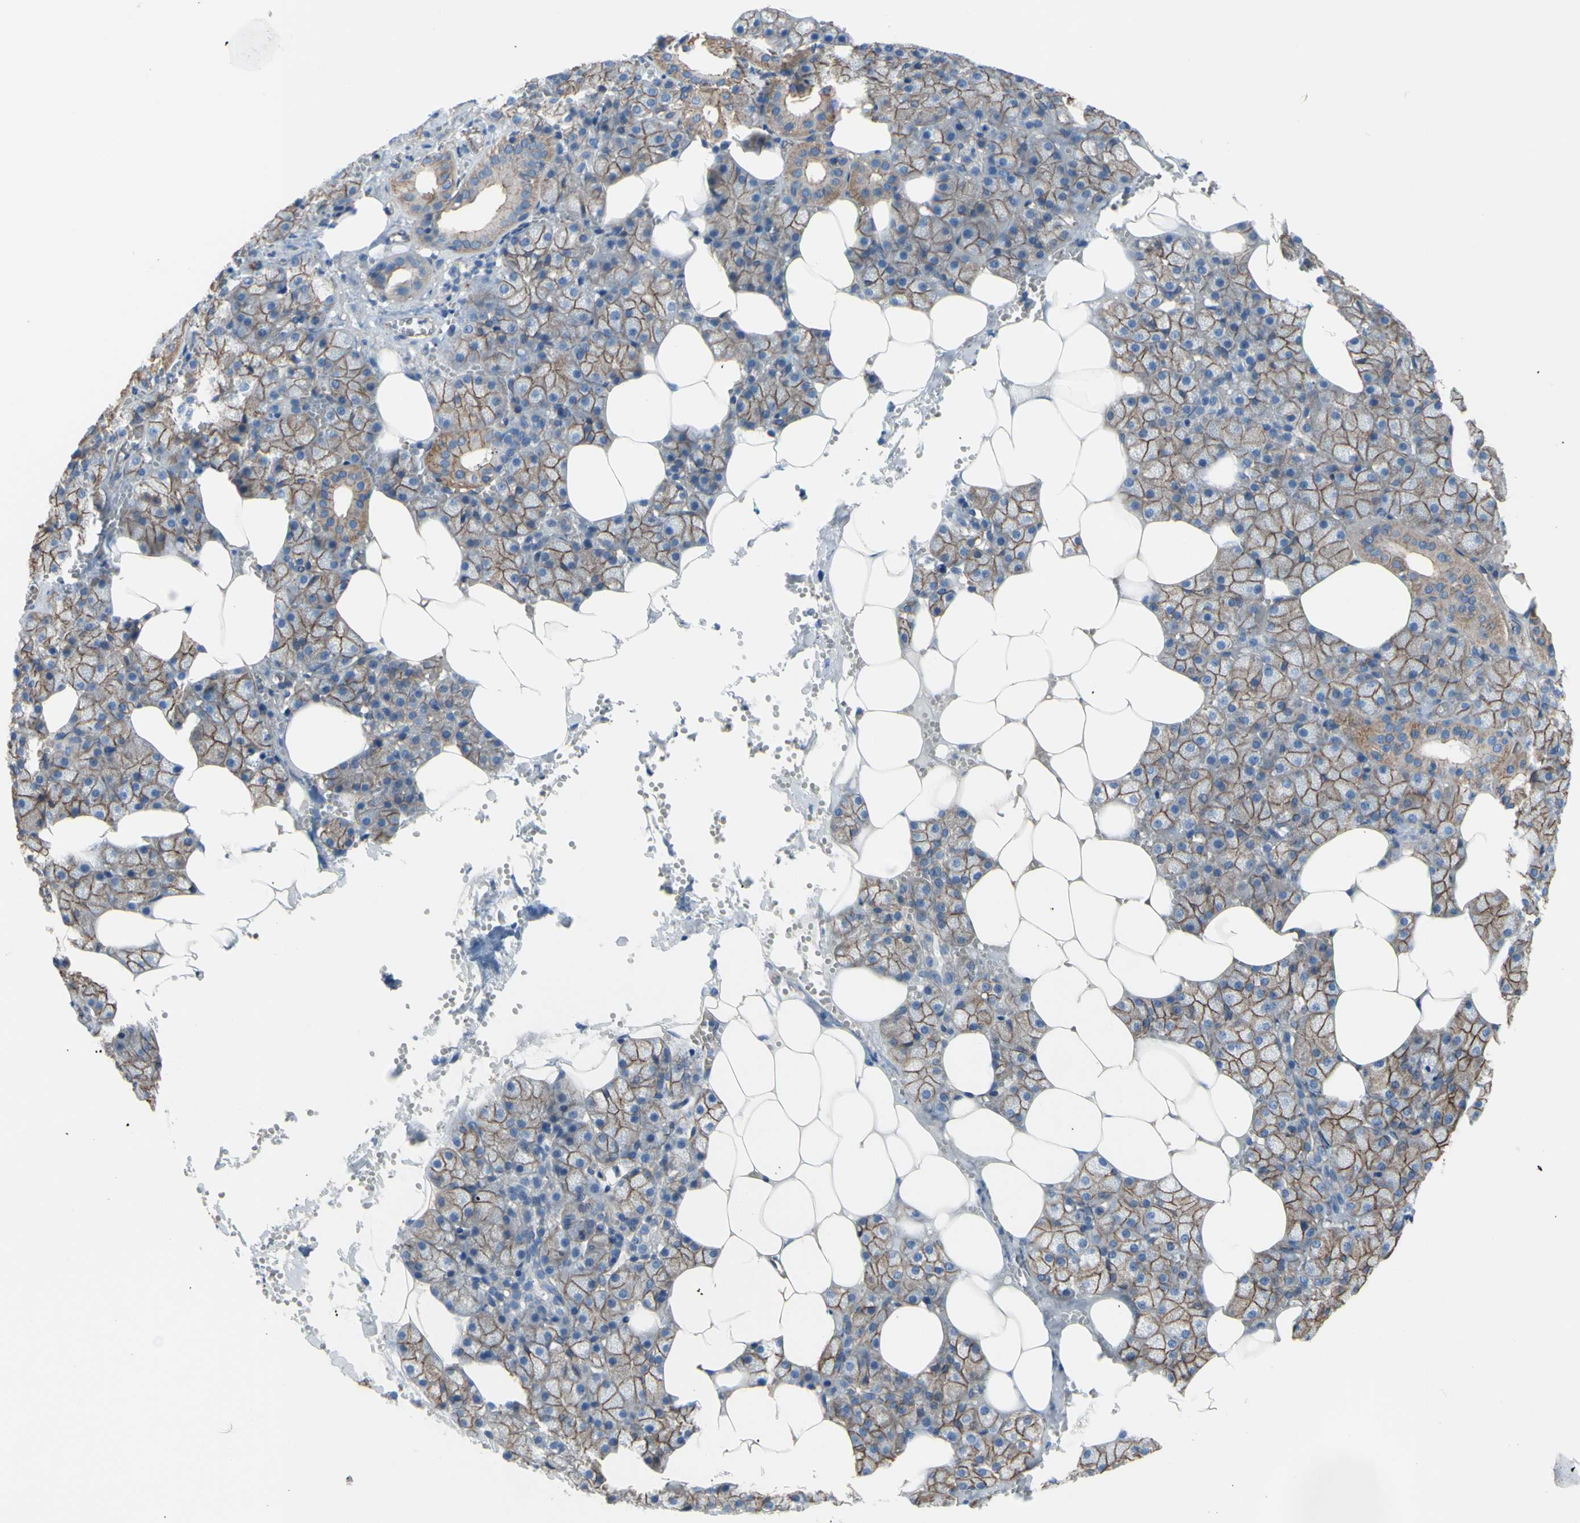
{"staining": {"intensity": "moderate", "quantity": ">75%", "location": "cytoplasmic/membranous"}, "tissue": "salivary gland", "cell_type": "Glandular cells", "image_type": "normal", "snomed": [{"axis": "morphology", "description": "Normal tissue, NOS"}, {"axis": "topography", "description": "Salivary gland"}], "caption": "Salivary gland stained with a protein marker exhibits moderate staining in glandular cells.", "gene": "TPBG", "patient": {"sex": "male", "age": 62}}